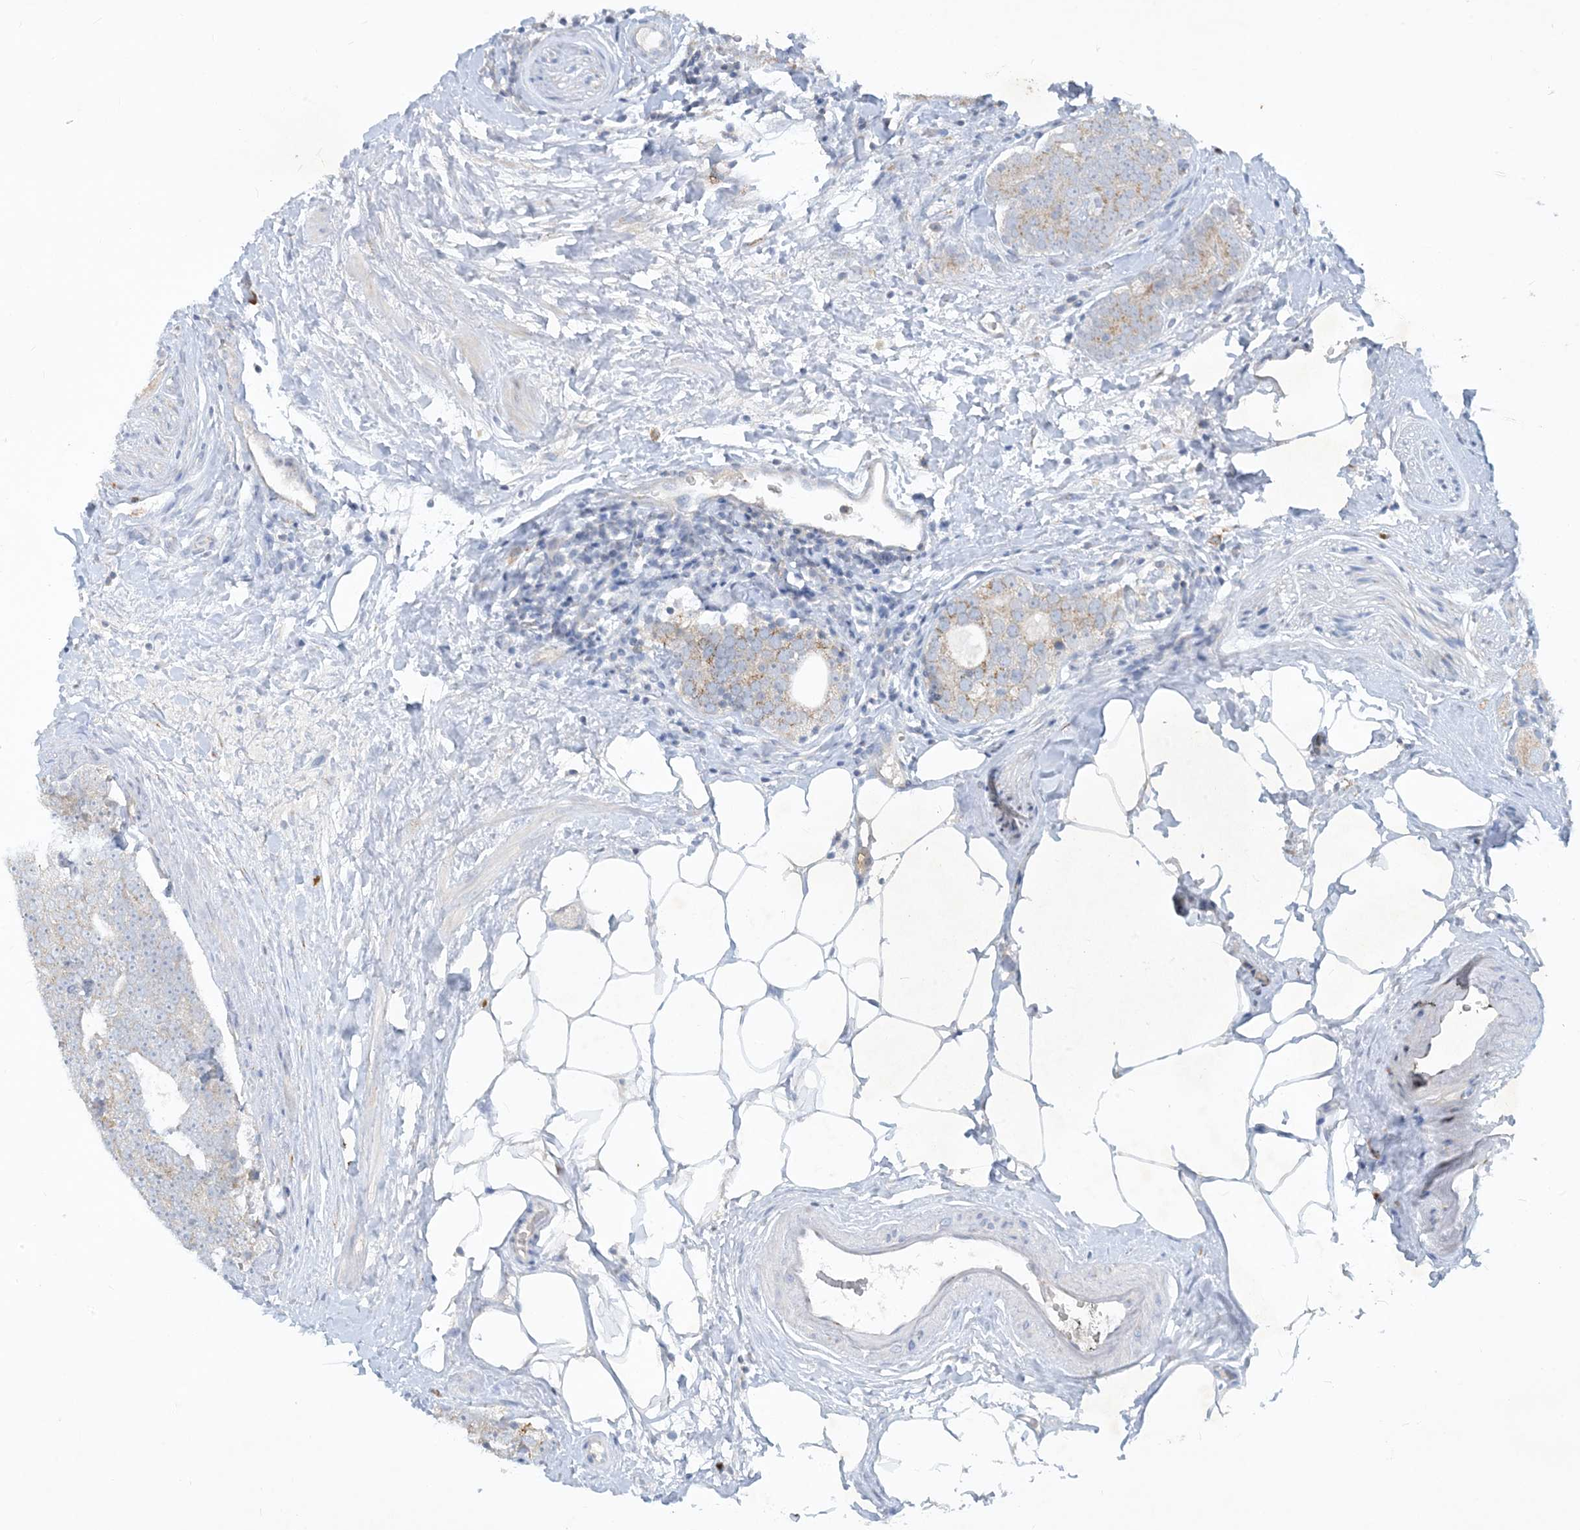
{"staining": {"intensity": "weak", "quantity": "25%-75%", "location": "cytoplasmic/membranous"}, "tissue": "prostate cancer", "cell_type": "Tumor cells", "image_type": "cancer", "snomed": [{"axis": "morphology", "description": "Adenocarcinoma, High grade"}, {"axis": "topography", "description": "Prostate"}], "caption": "Human prostate cancer (high-grade adenocarcinoma) stained for a protein (brown) shows weak cytoplasmic/membranous positive positivity in about 25%-75% of tumor cells.", "gene": "CCDC14", "patient": {"sex": "male", "age": 56}}